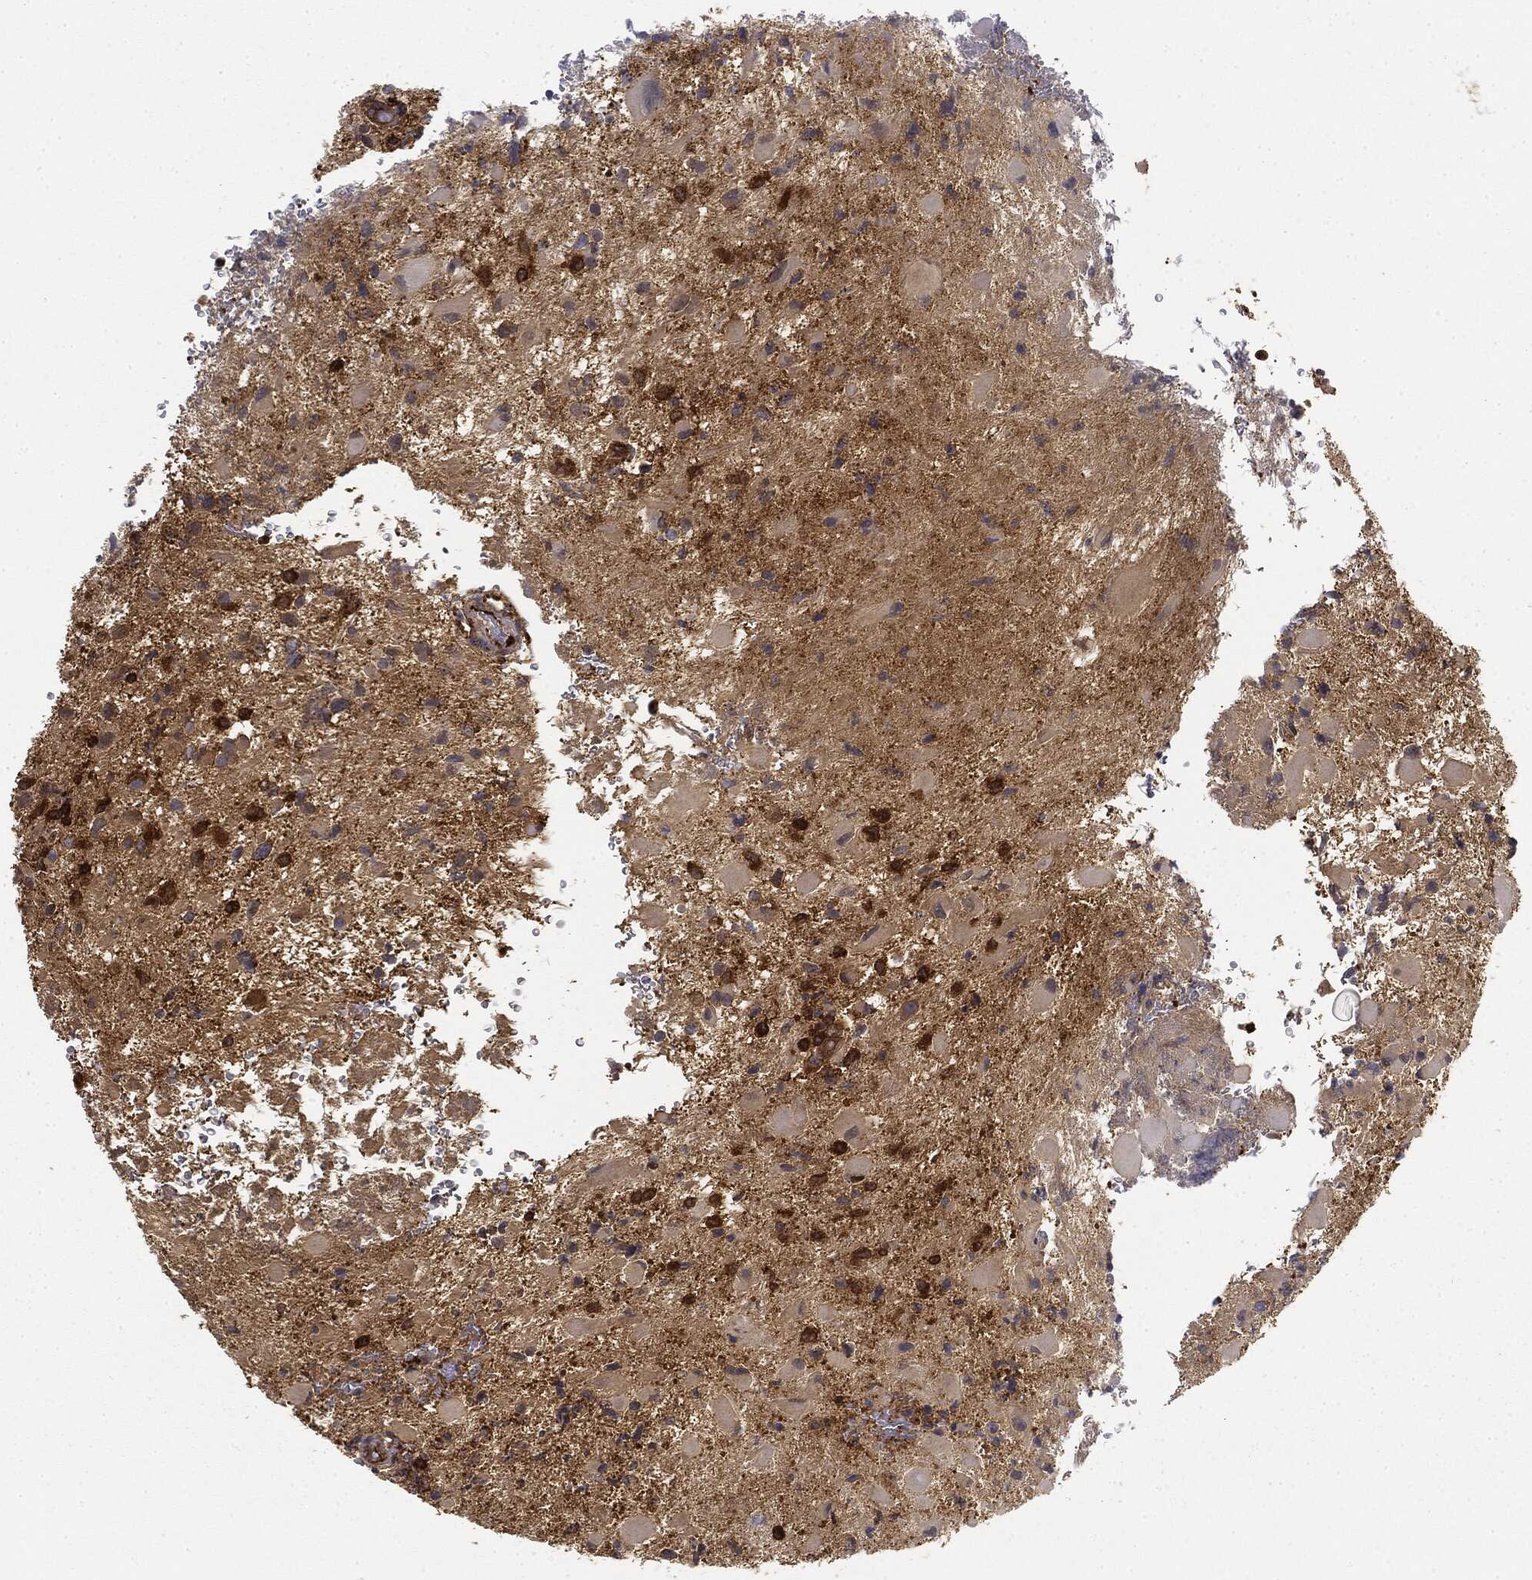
{"staining": {"intensity": "strong", "quantity": "25%-75%", "location": "cytoplasmic/membranous"}, "tissue": "glioma", "cell_type": "Tumor cells", "image_type": "cancer", "snomed": [{"axis": "morphology", "description": "Glioma, malignant, Low grade"}, {"axis": "topography", "description": "Brain"}], "caption": "Protein staining of malignant glioma (low-grade) tissue shows strong cytoplasmic/membranous staining in about 25%-75% of tumor cells.", "gene": "WDR1", "patient": {"sex": "female", "age": 32}}